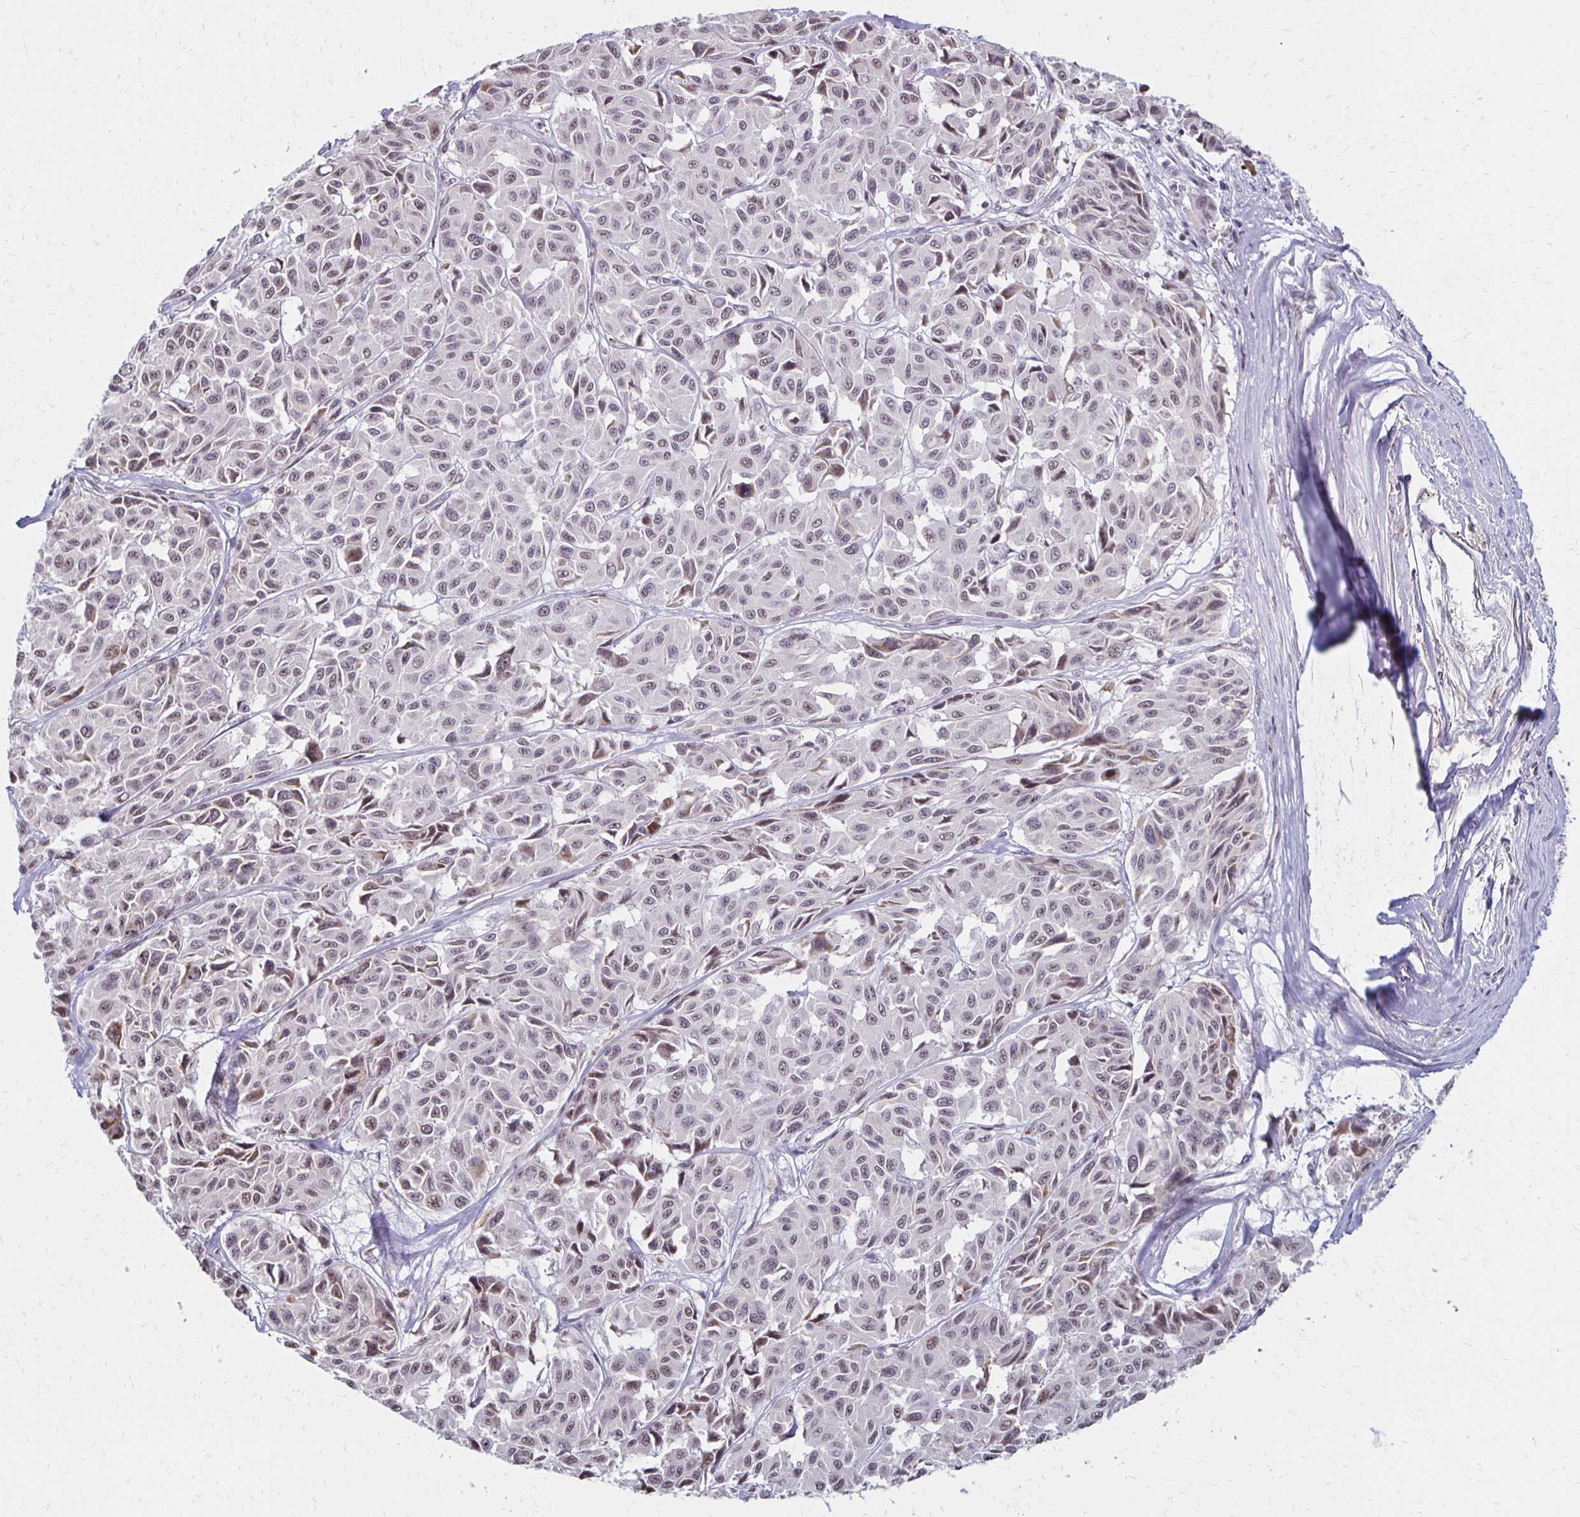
{"staining": {"intensity": "weak", "quantity": "<25%", "location": "nuclear"}, "tissue": "melanoma", "cell_type": "Tumor cells", "image_type": "cancer", "snomed": [{"axis": "morphology", "description": "Malignant melanoma, NOS"}, {"axis": "topography", "description": "Skin"}], "caption": "Tumor cells show no significant positivity in melanoma.", "gene": "DAGLA", "patient": {"sex": "female", "age": 66}}